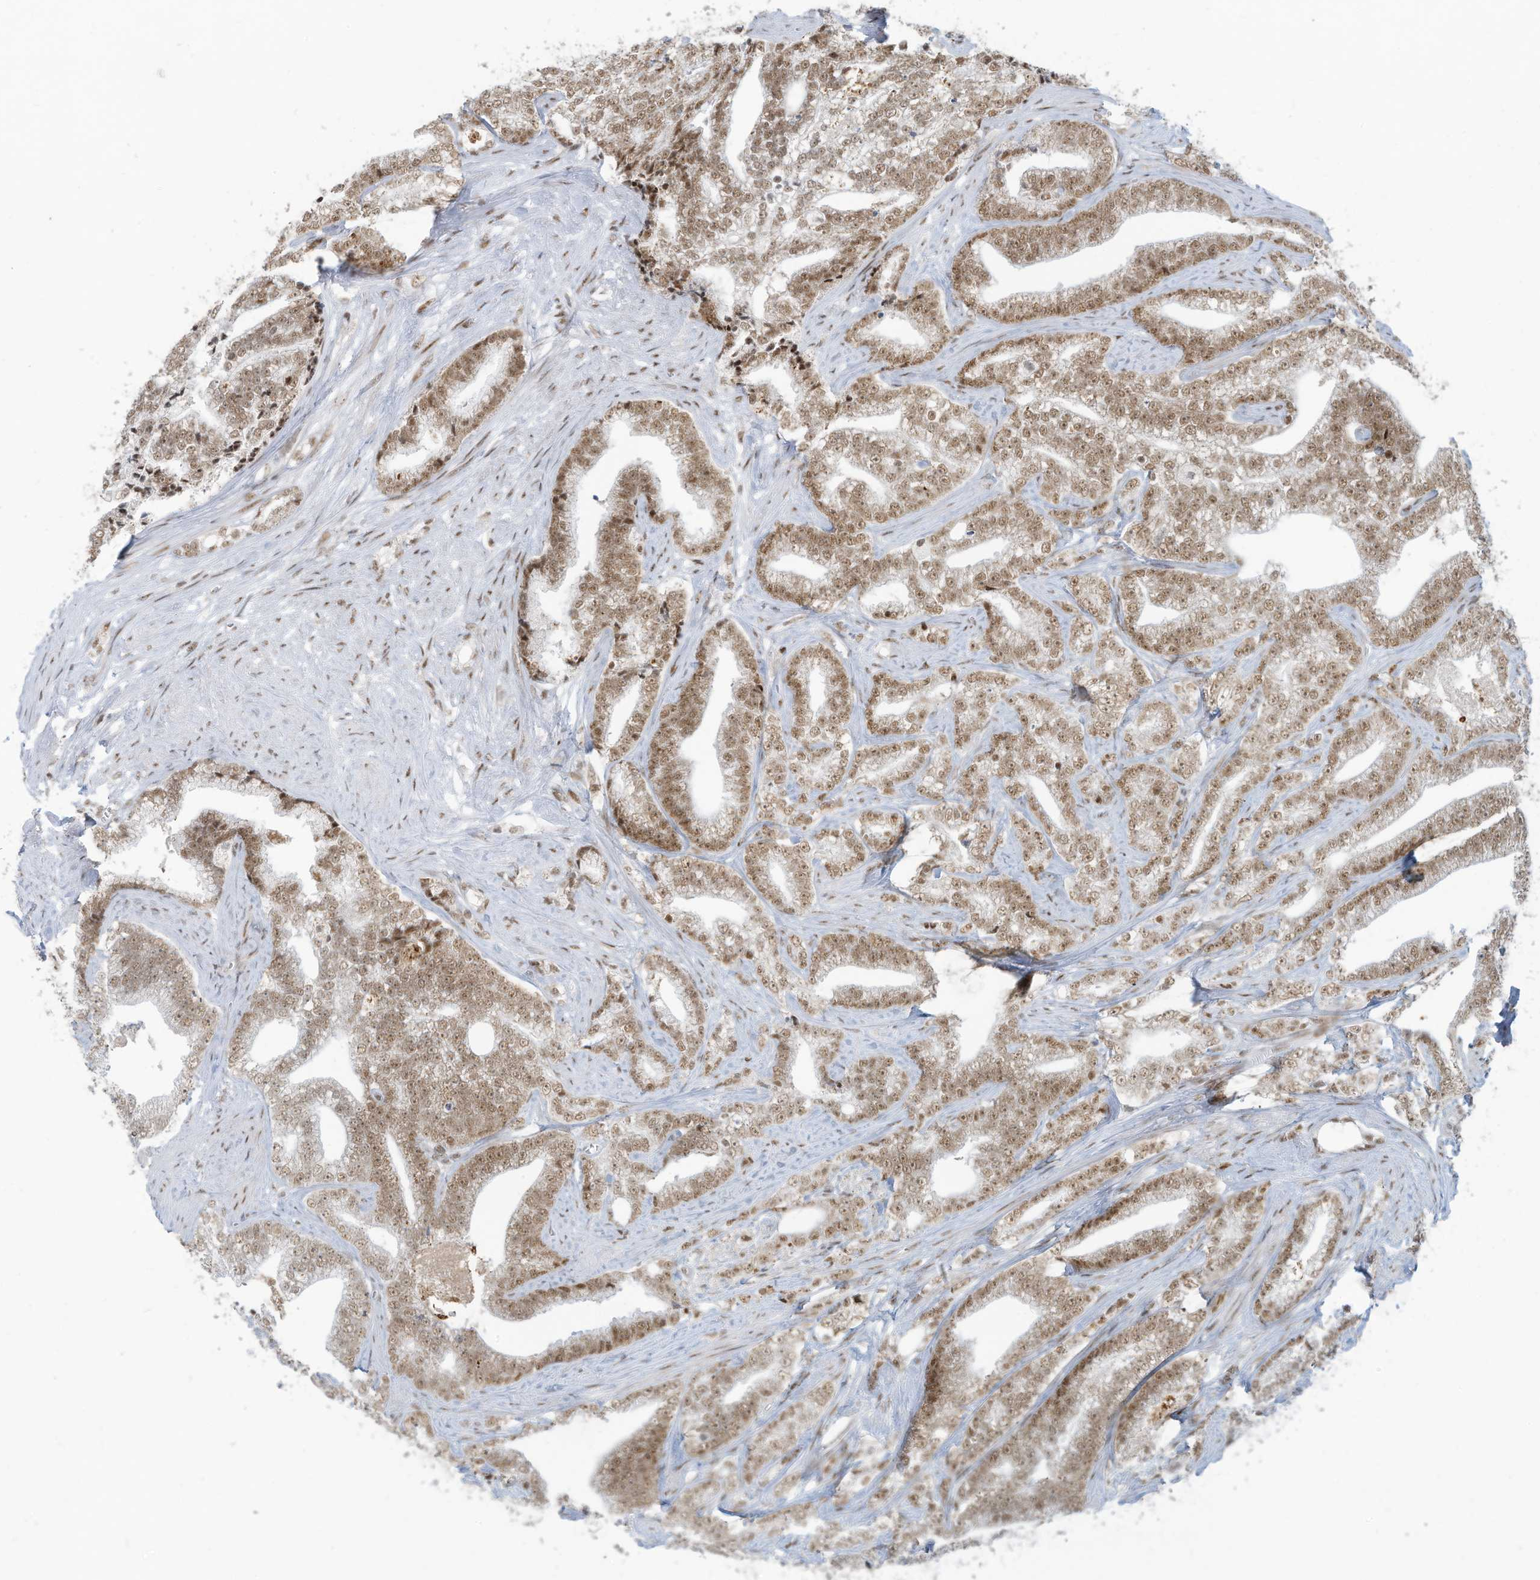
{"staining": {"intensity": "moderate", "quantity": ">75%", "location": "nuclear"}, "tissue": "prostate cancer", "cell_type": "Tumor cells", "image_type": "cancer", "snomed": [{"axis": "morphology", "description": "Adenocarcinoma, High grade"}, {"axis": "topography", "description": "Prostate and seminal vesicle, NOS"}], "caption": "Immunohistochemistry photomicrograph of prostate cancer stained for a protein (brown), which shows medium levels of moderate nuclear expression in approximately >75% of tumor cells.", "gene": "ECT2L", "patient": {"sex": "male", "age": 67}}